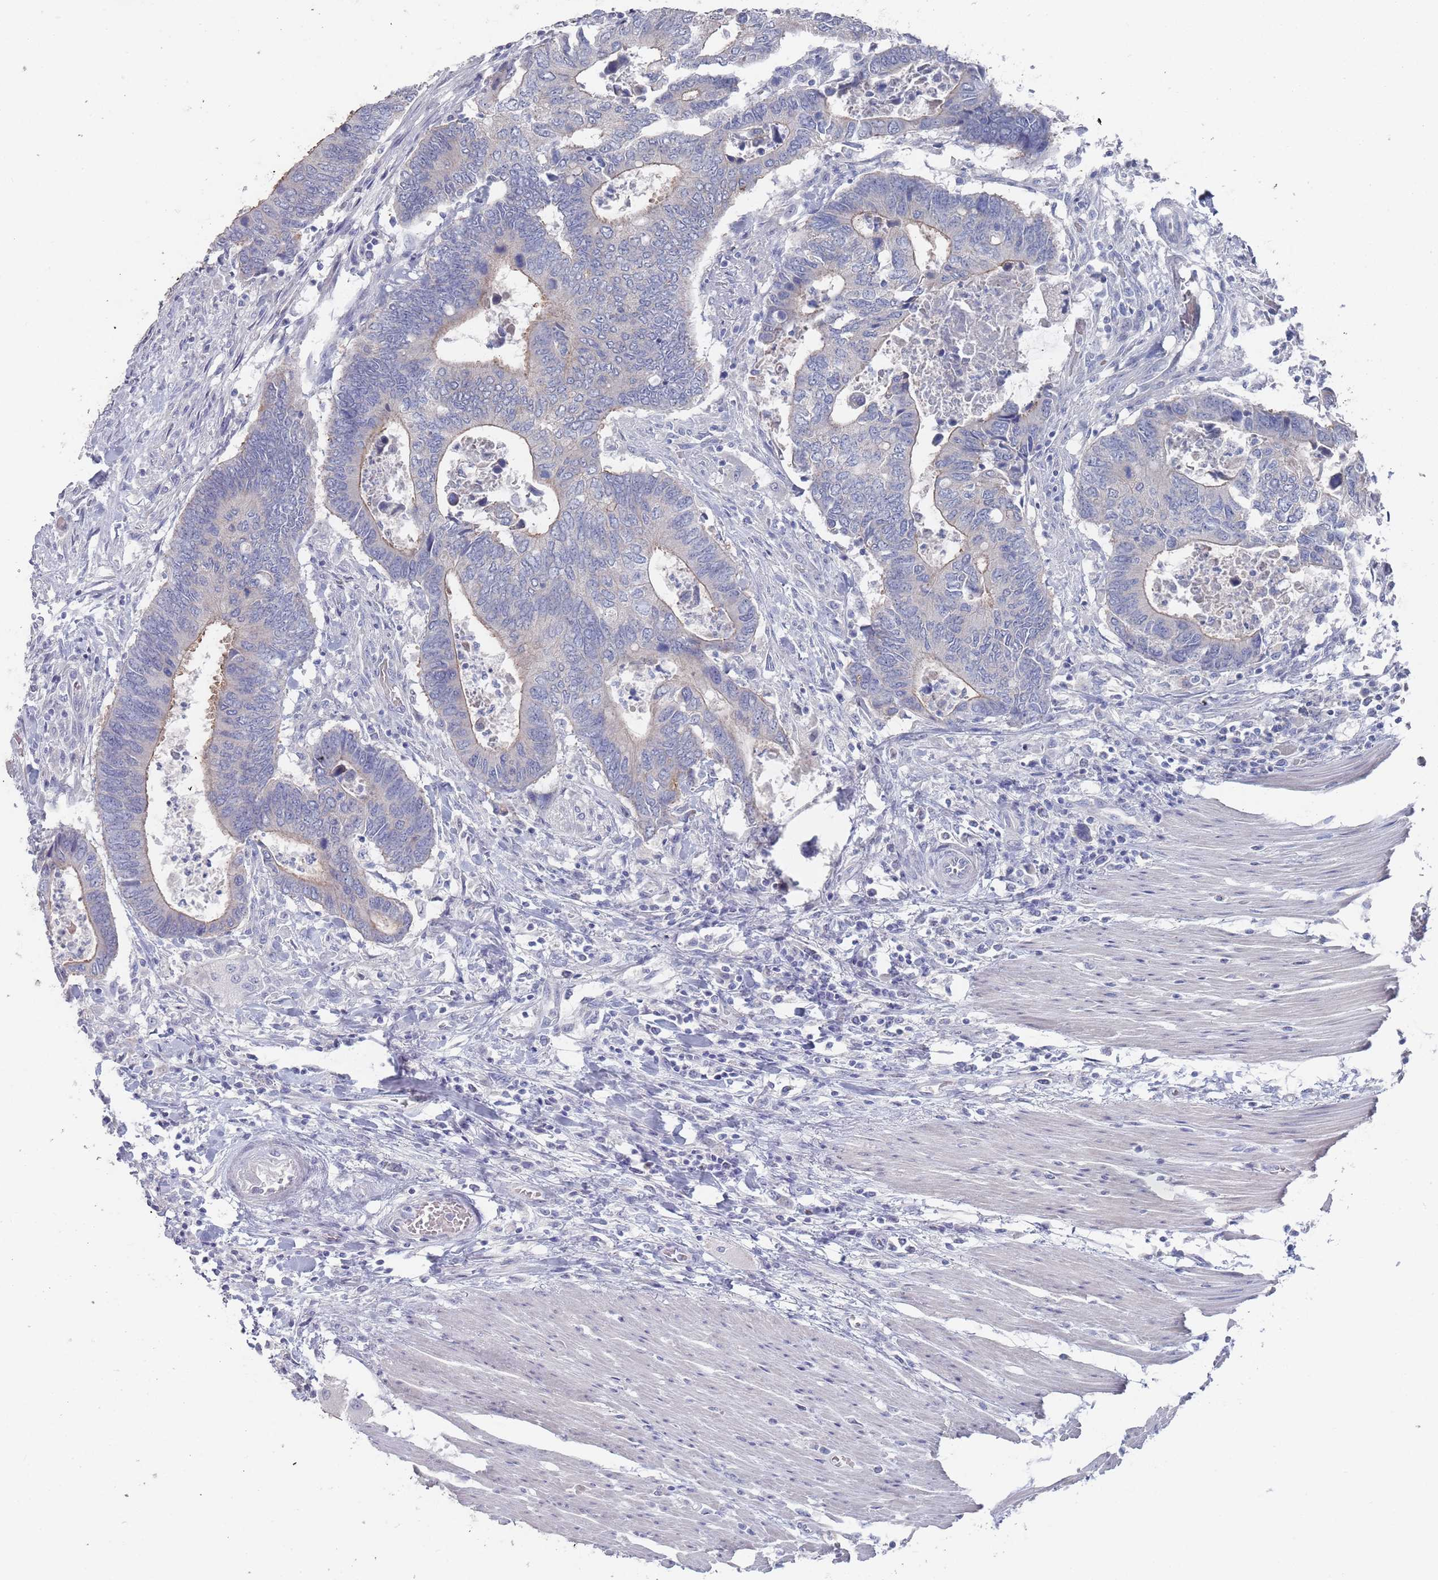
{"staining": {"intensity": "weak", "quantity": "25%-75%", "location": "cytoplasmic/membranous"}, "tissue": "colorectal cancer", "cell_type": "Tumor cells", "image_type": "cancer", "snomed": [{"axis": "morphology", "description": "Adenocarcinoma, NOS"}, {"axis": "topography", "description": "Colon"}], "caption": "Colorectal adenocarcinoma stained with a protein marker reveals weak staining in tumor cells.", "gene": "PROM2", "patient": {"sex": "male", "age": 87}}